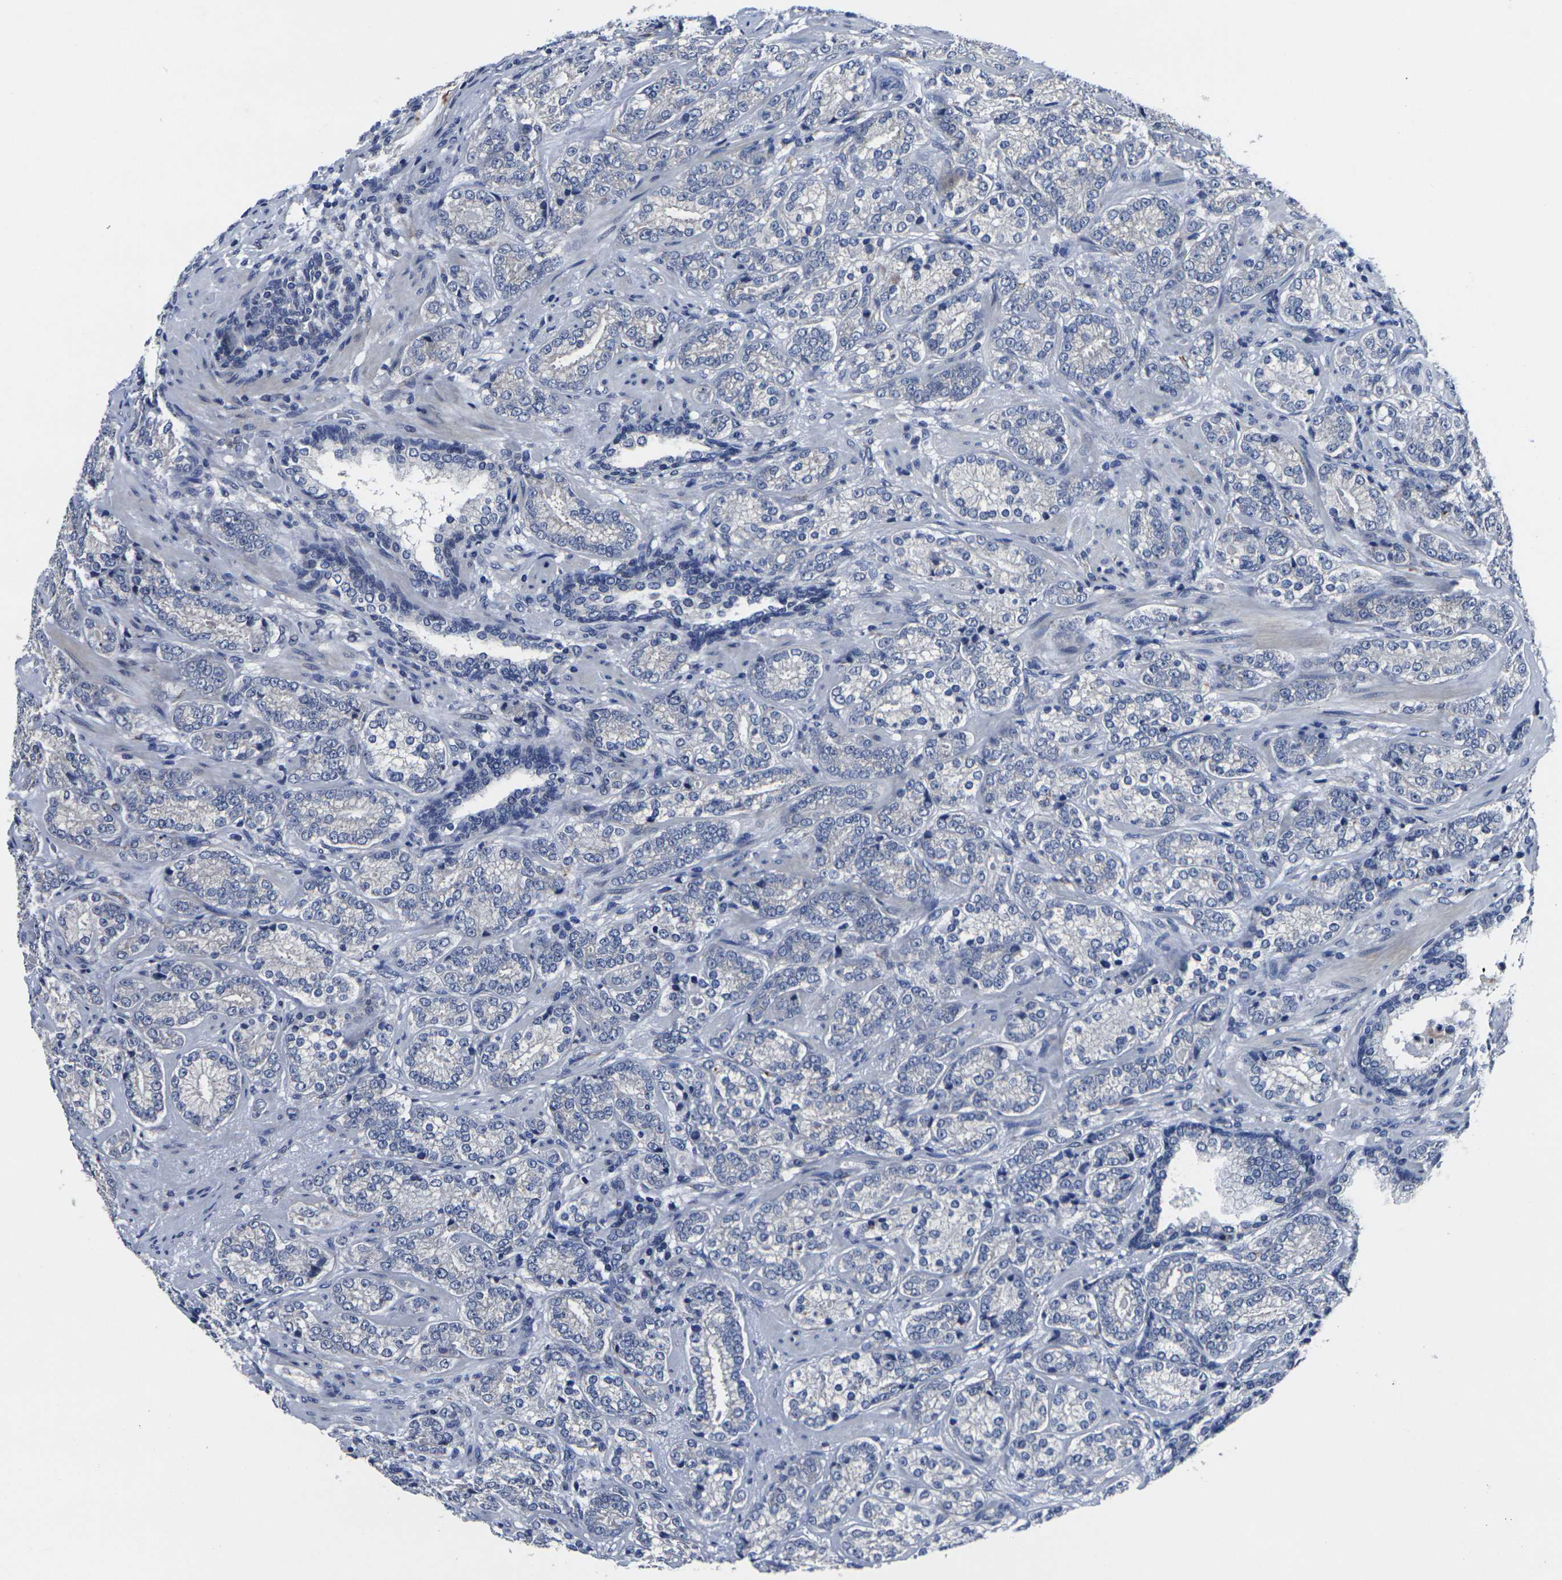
{"staining": {"intensity": "negative", "quantity": "none", "location": "none"}, "tissue": "prostate cancer", "cell_type": "Tumor cells", "image_type": "cancer", "snomed": [{"axis": "morphology", "description": "Adenocarcinoma, High grade"}, {"axis": "topography", "description": "Prostate"}], "caption": "This is an immunohistochemistry (IHC) histopathology image of human adenocarcinoma (high-grade) (prostate). There is no expression in tumor cells.", "gene": "CYP2C8", "patient": {"sex": "male", "age": 61}}